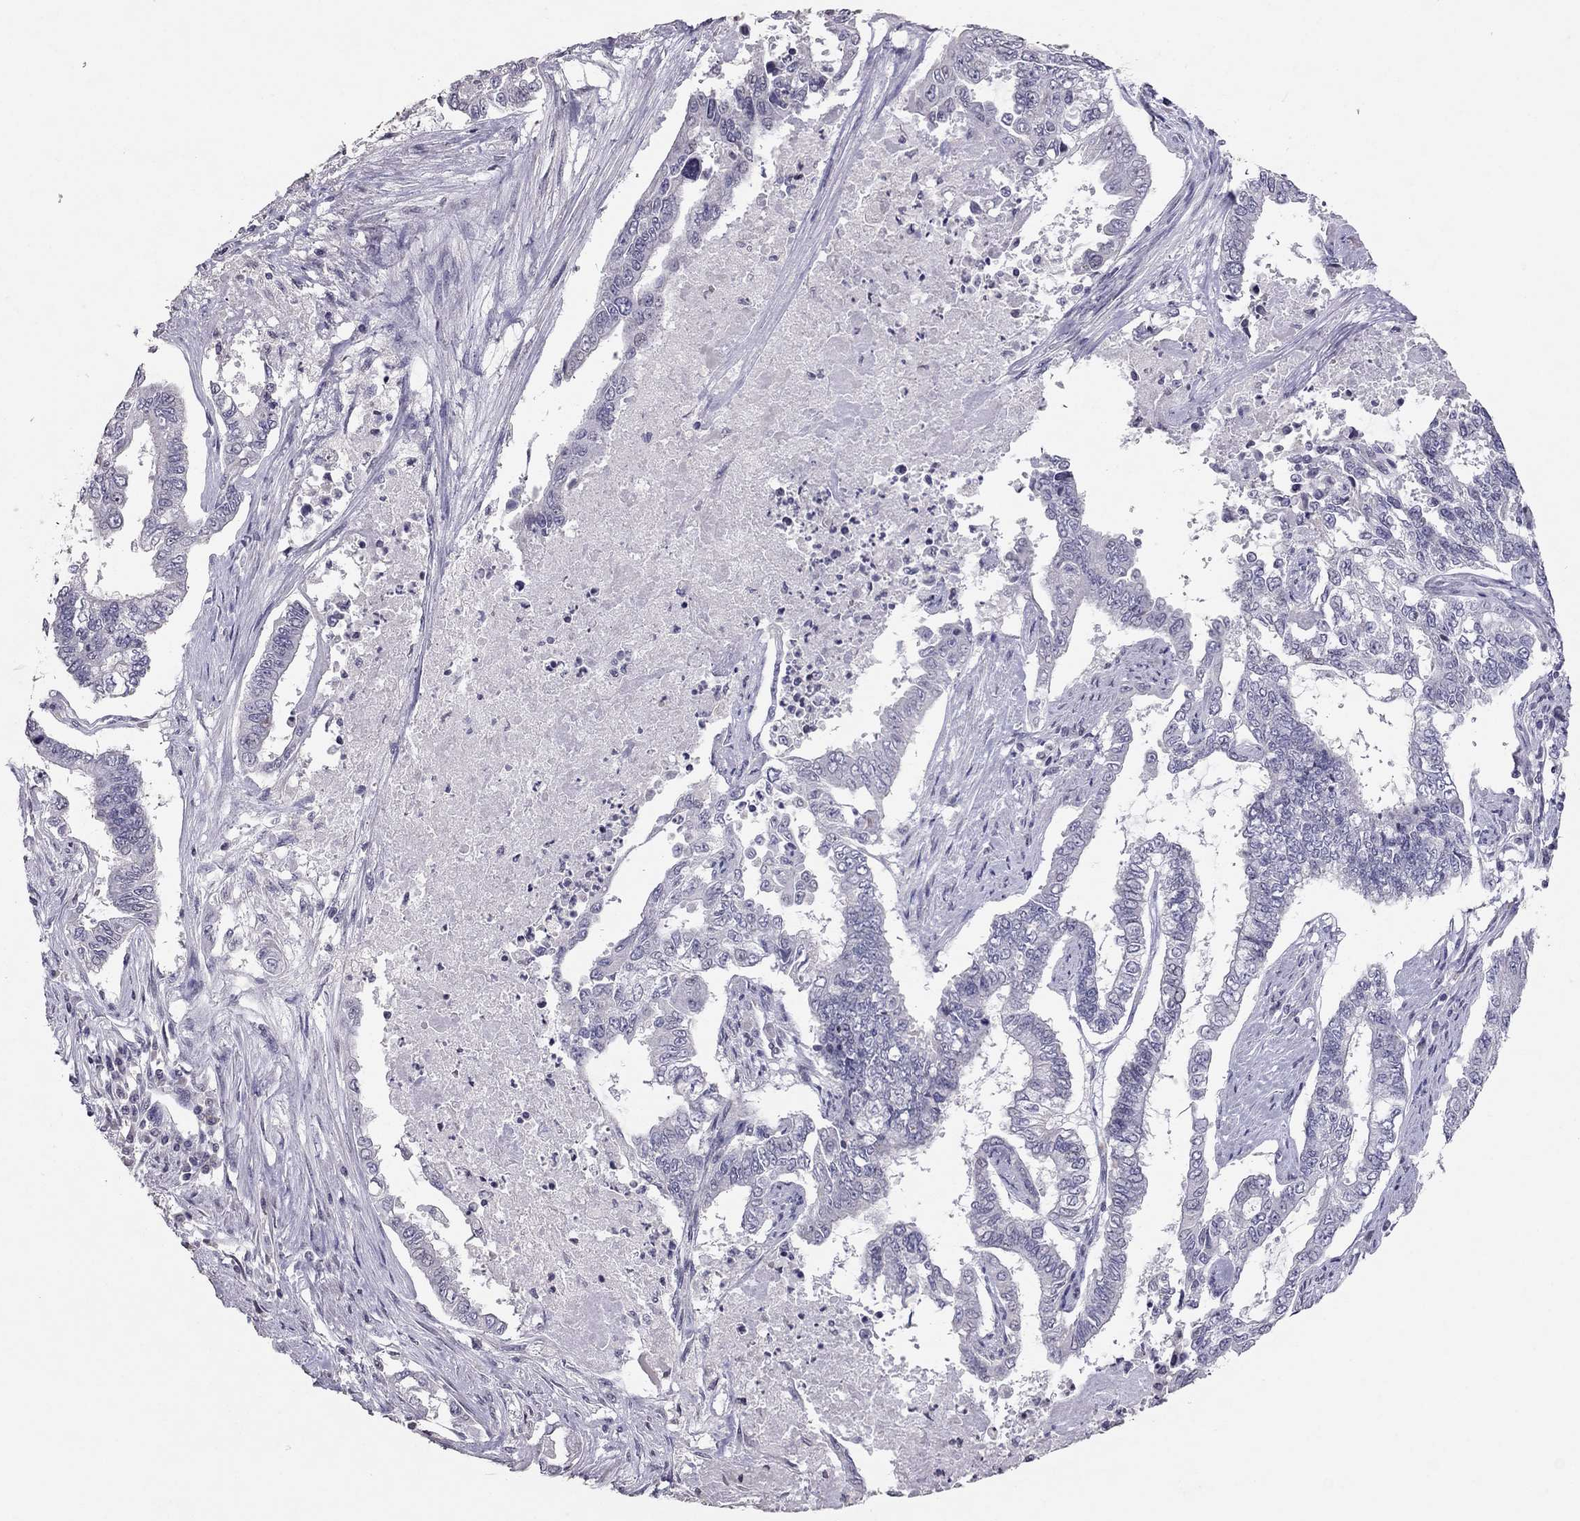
{"staining": {"intensity": "negative", "quantity": "none", "location": "none"}, "tissue": "endometrial cancer", "cell_type": "Tumor cells", "image_type": "cancer", "snomed": [{"axis": "morphology", "description": "Adenocarcinoma, NOS"}, {"axis": "topography", "description": "Uterus"}], "caption": "Endometrial cancer was stained to show a protein in brown. There is no significant staining in tumor cells.", "gene": "TSHB", "patient": {"sex": "female", "age": 59}}